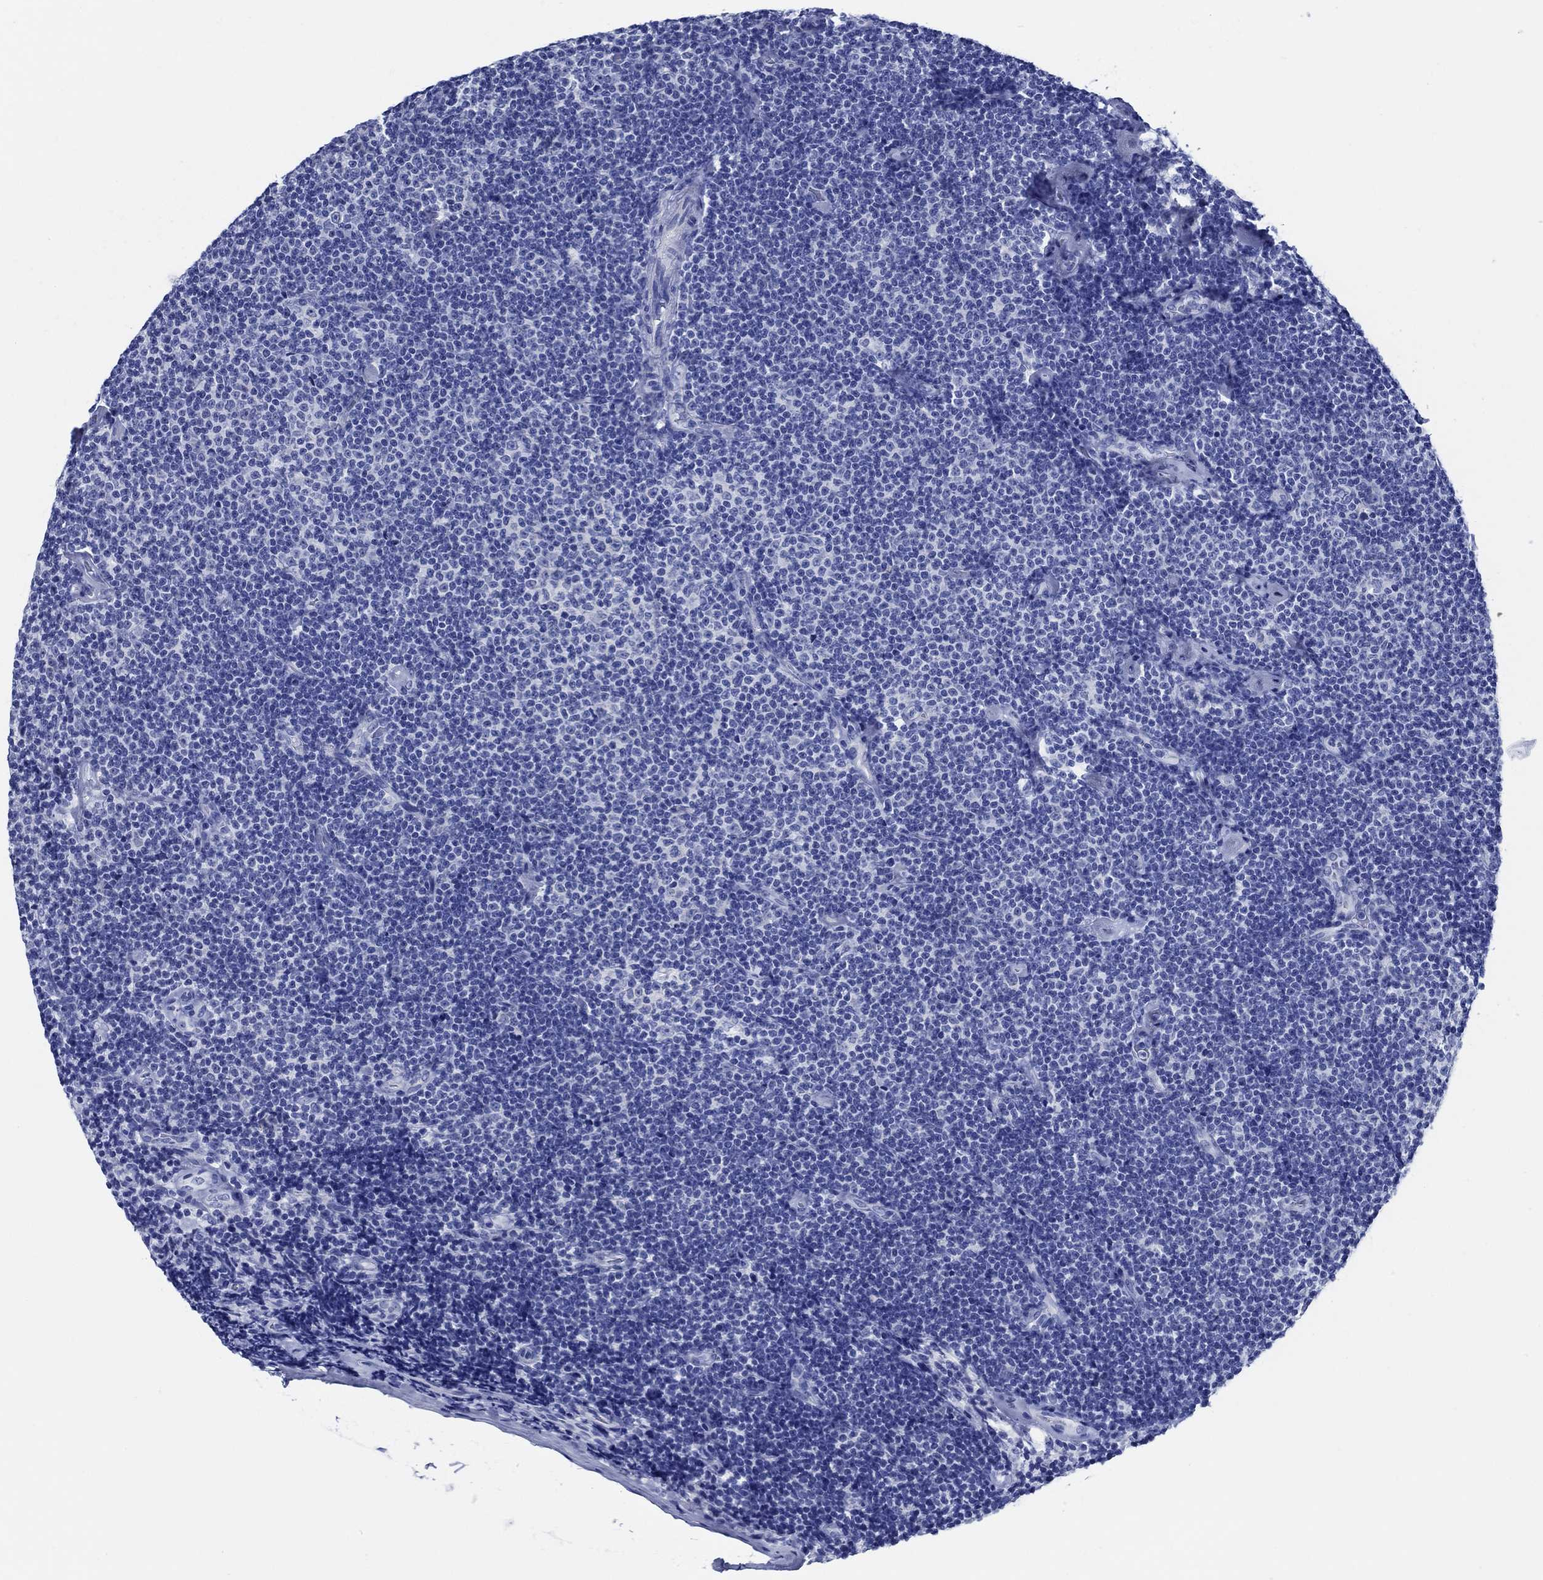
{"staining": {"intensity": "negative", "quantity": "none", "location": "none"}, "tissue": "lymphoma", "cell_type": "Tumor cells", "image_type": "cancer", "snomed": [{"axis": "morphology", "description": "Malignant lymphoma, non-Hodgkin's type, Low grade"}, {"axis": "topography", "description": "Lymph node"}], "caption": "Human low-grade malignant lymphoma, non-Hodgkin's type stained for a protein using immunohistochemistry (IHC) exhibits no positivity in tumor cells.", "gene": "WDR62", "patient": {"sex": "male", "age": 81}}